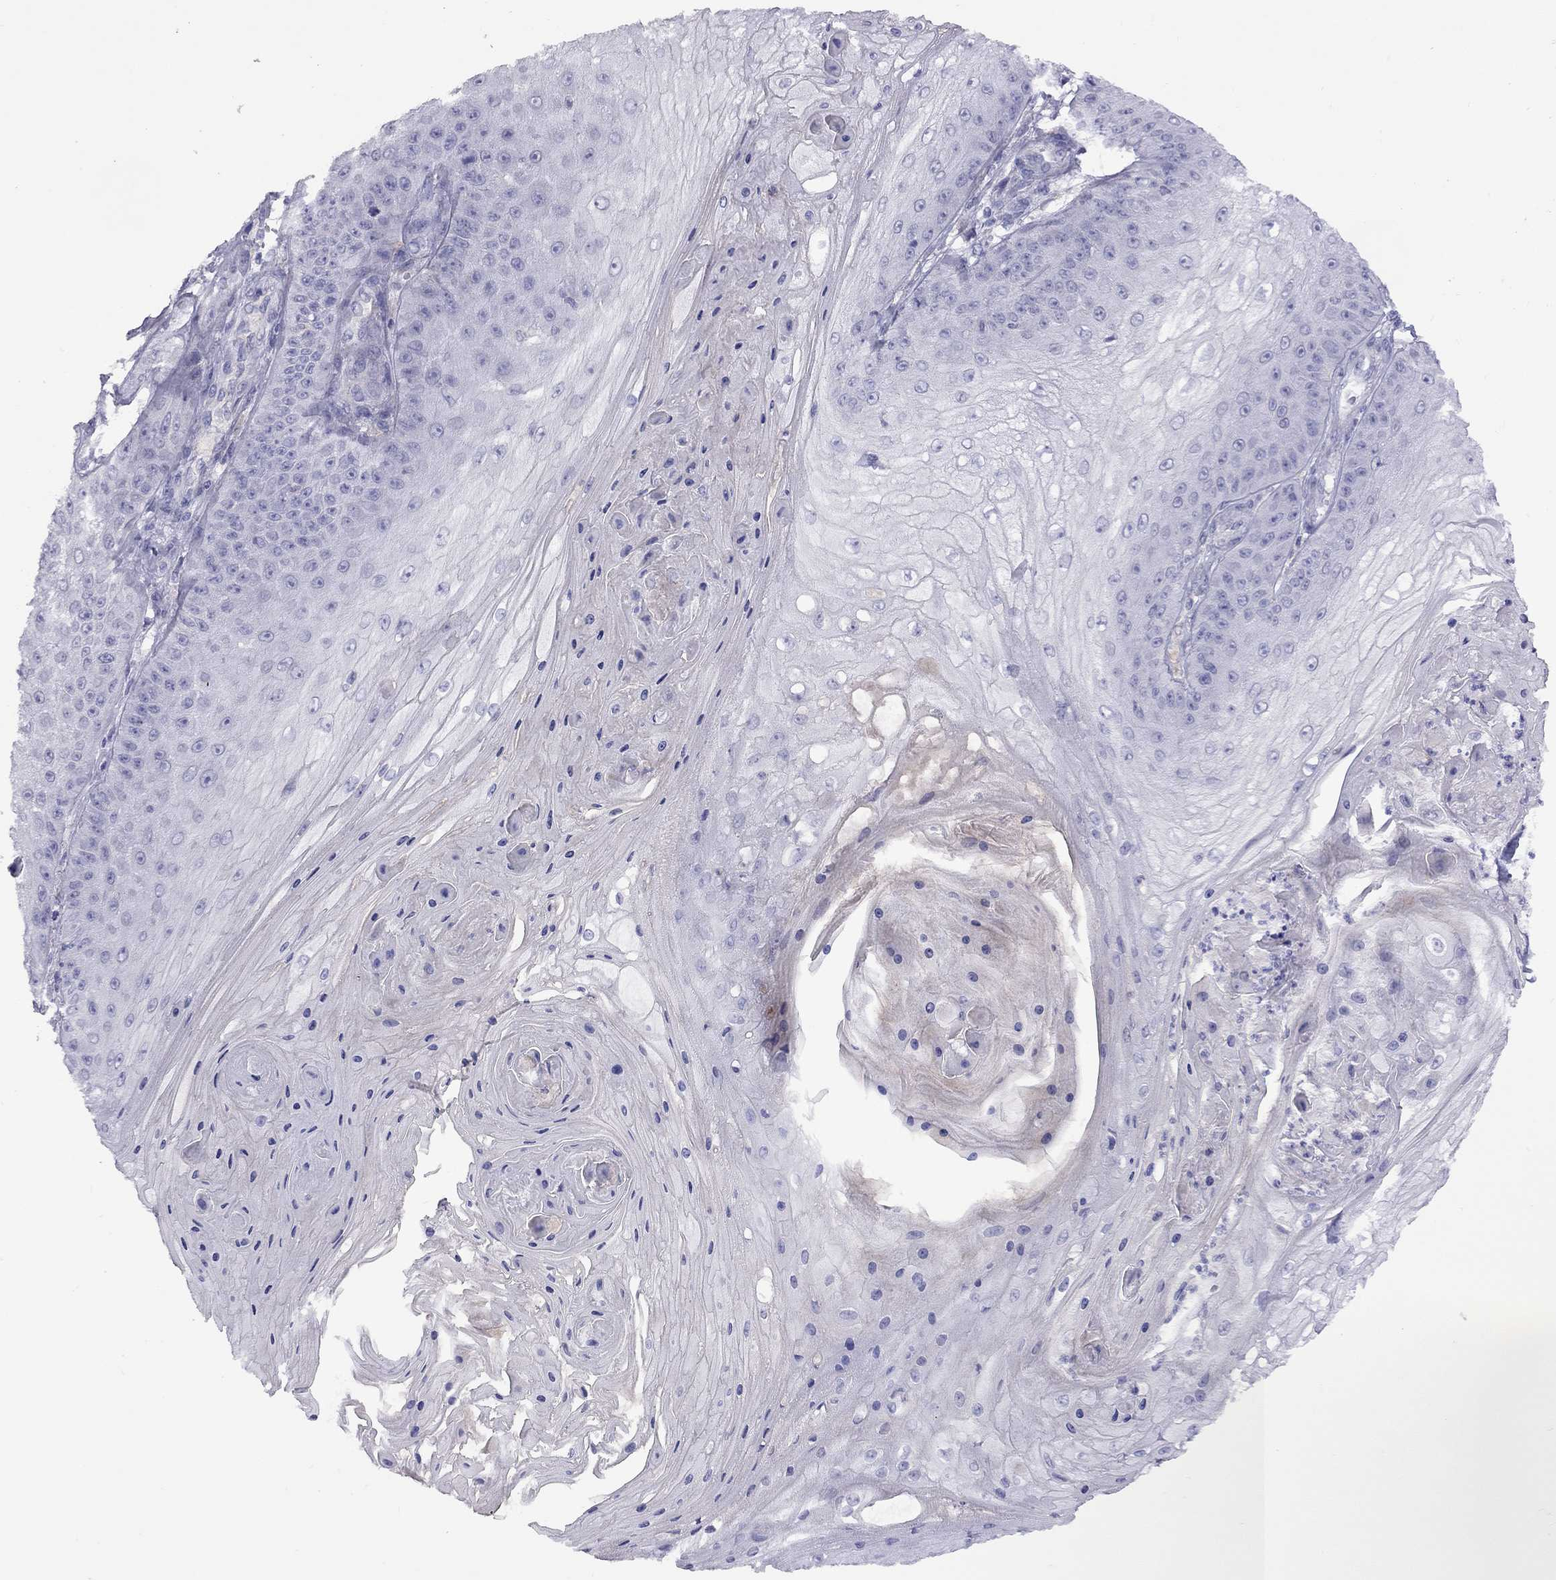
{"staining": {"intensity": "negative", "quantity": "none", "location": "none"}, "tissue": "skin cancer", "cell_type": "Tumor cells", "image_type": "cancer", "snomed": [{"axis": "morphology", "description": "Squamous cell carcinoma, NOS"}, {"axis": "topography", "description": "Skin"}], "caption": "IHC image of neoplastic tissue: skin cancer (squamous cell carcinoma) stained with DAB (3,3'-diaminobenzidine) demonstrates no significant protein expression in tumor cells. Brightfield microscopy of immunohistochemistry (IHC) stained with DAB (3,3'-diaminobenzidine) (brown) and hematoxylin (blue), captured at high magnification.", "gene": "CPNE4", "patient": {"sex": "male", "age": 70}}